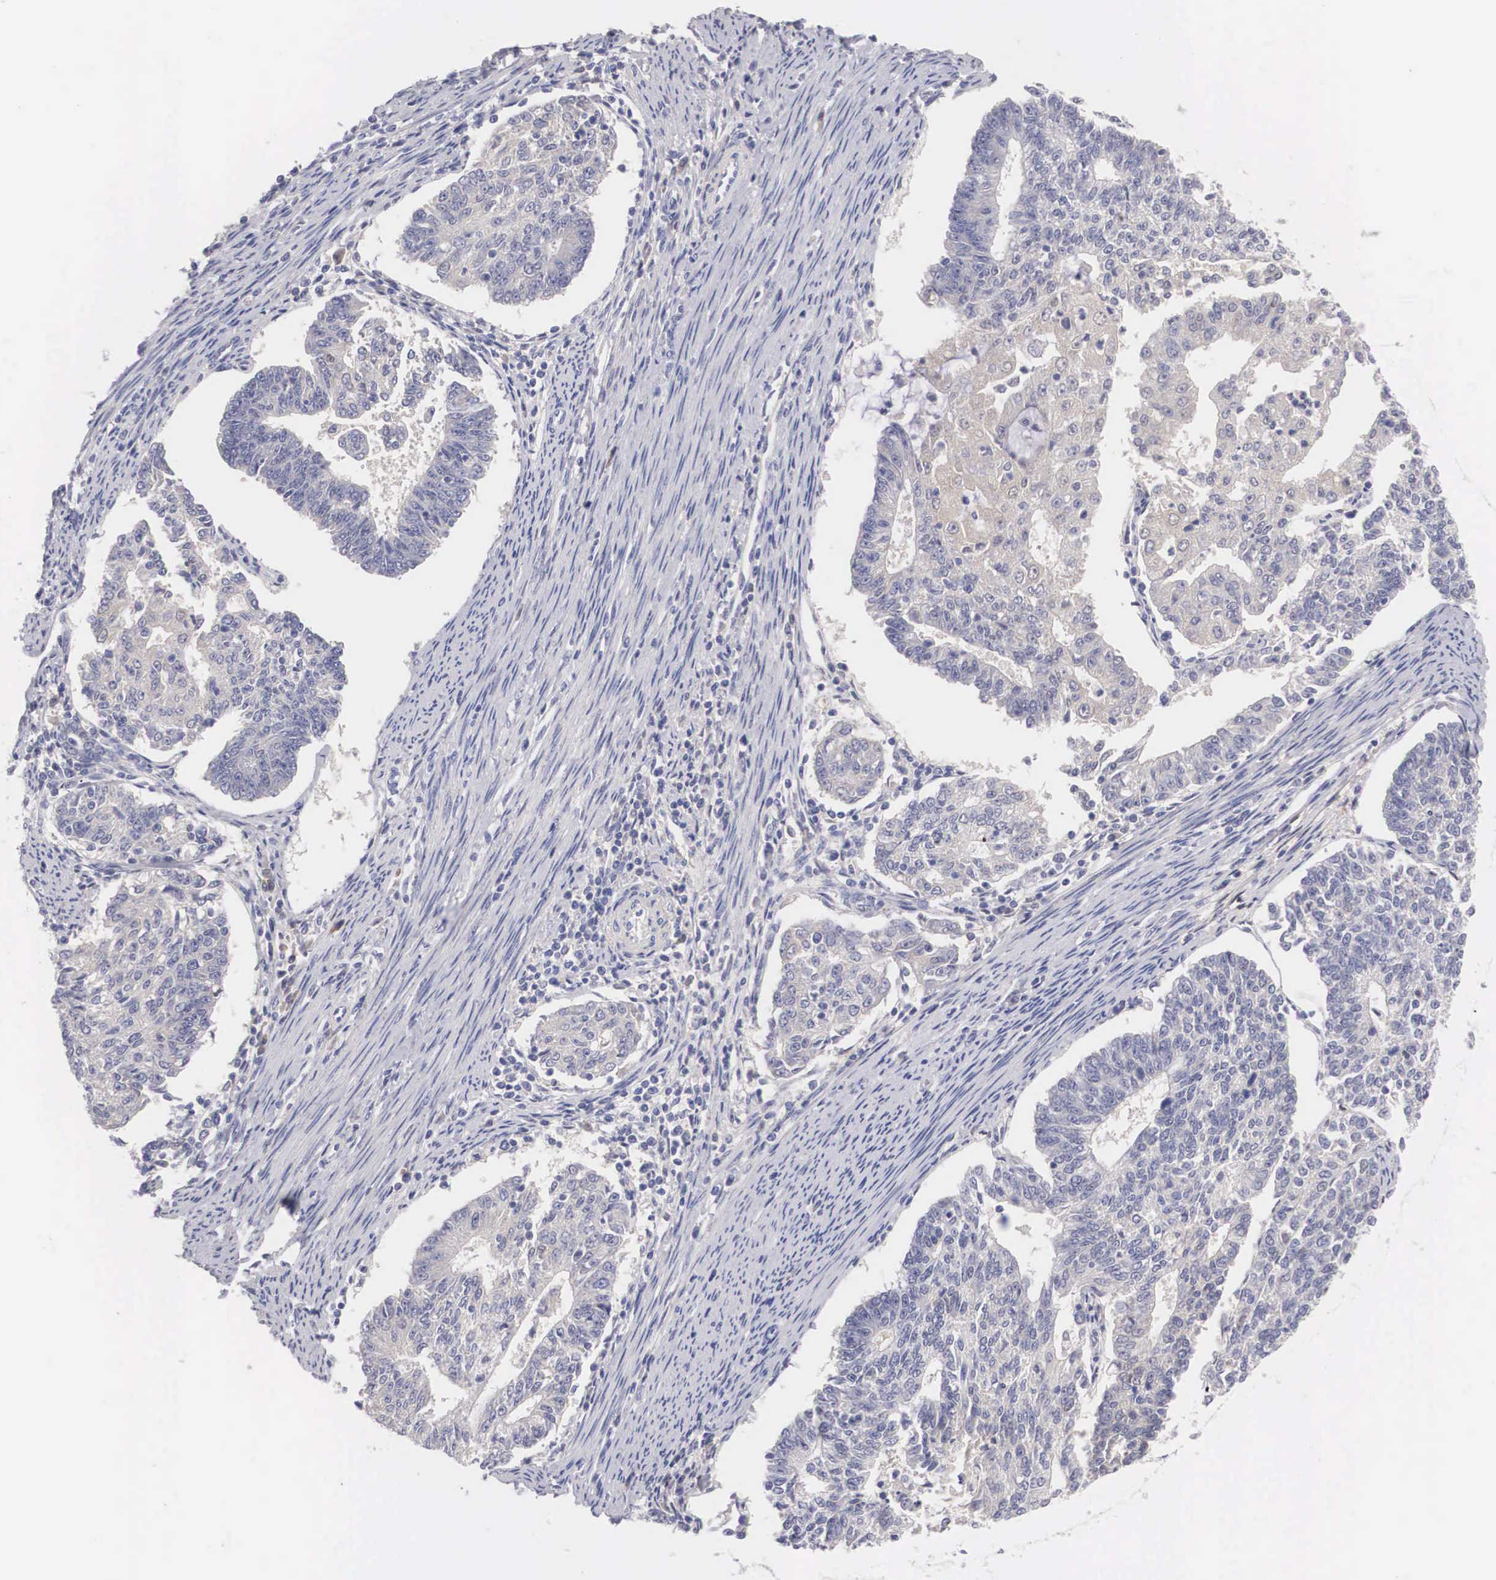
{"staining": {"intensity": "weak", "quantity": "25%-75%", "location": "cytoplasmic/membranous"}, "tissue": "endometrial cancer", "cell_type": "Tumor cells", "image_type": "cancer", "snomed": [{"axis": "morphology", "description": "Adenocarcinoma, NOS"}, {"axis": "topography", "description": "Endometrium"}], "caption": "Endometrial cancer tissue demonstrates weak cytoplasmic/membranous positivity in about 25%-75% of tumor cells (brown staining indicates protein expression, while blue staining denotes nuclei).", "gene": "ABHD4", "patient": {"sex": "female", "age": 56}}